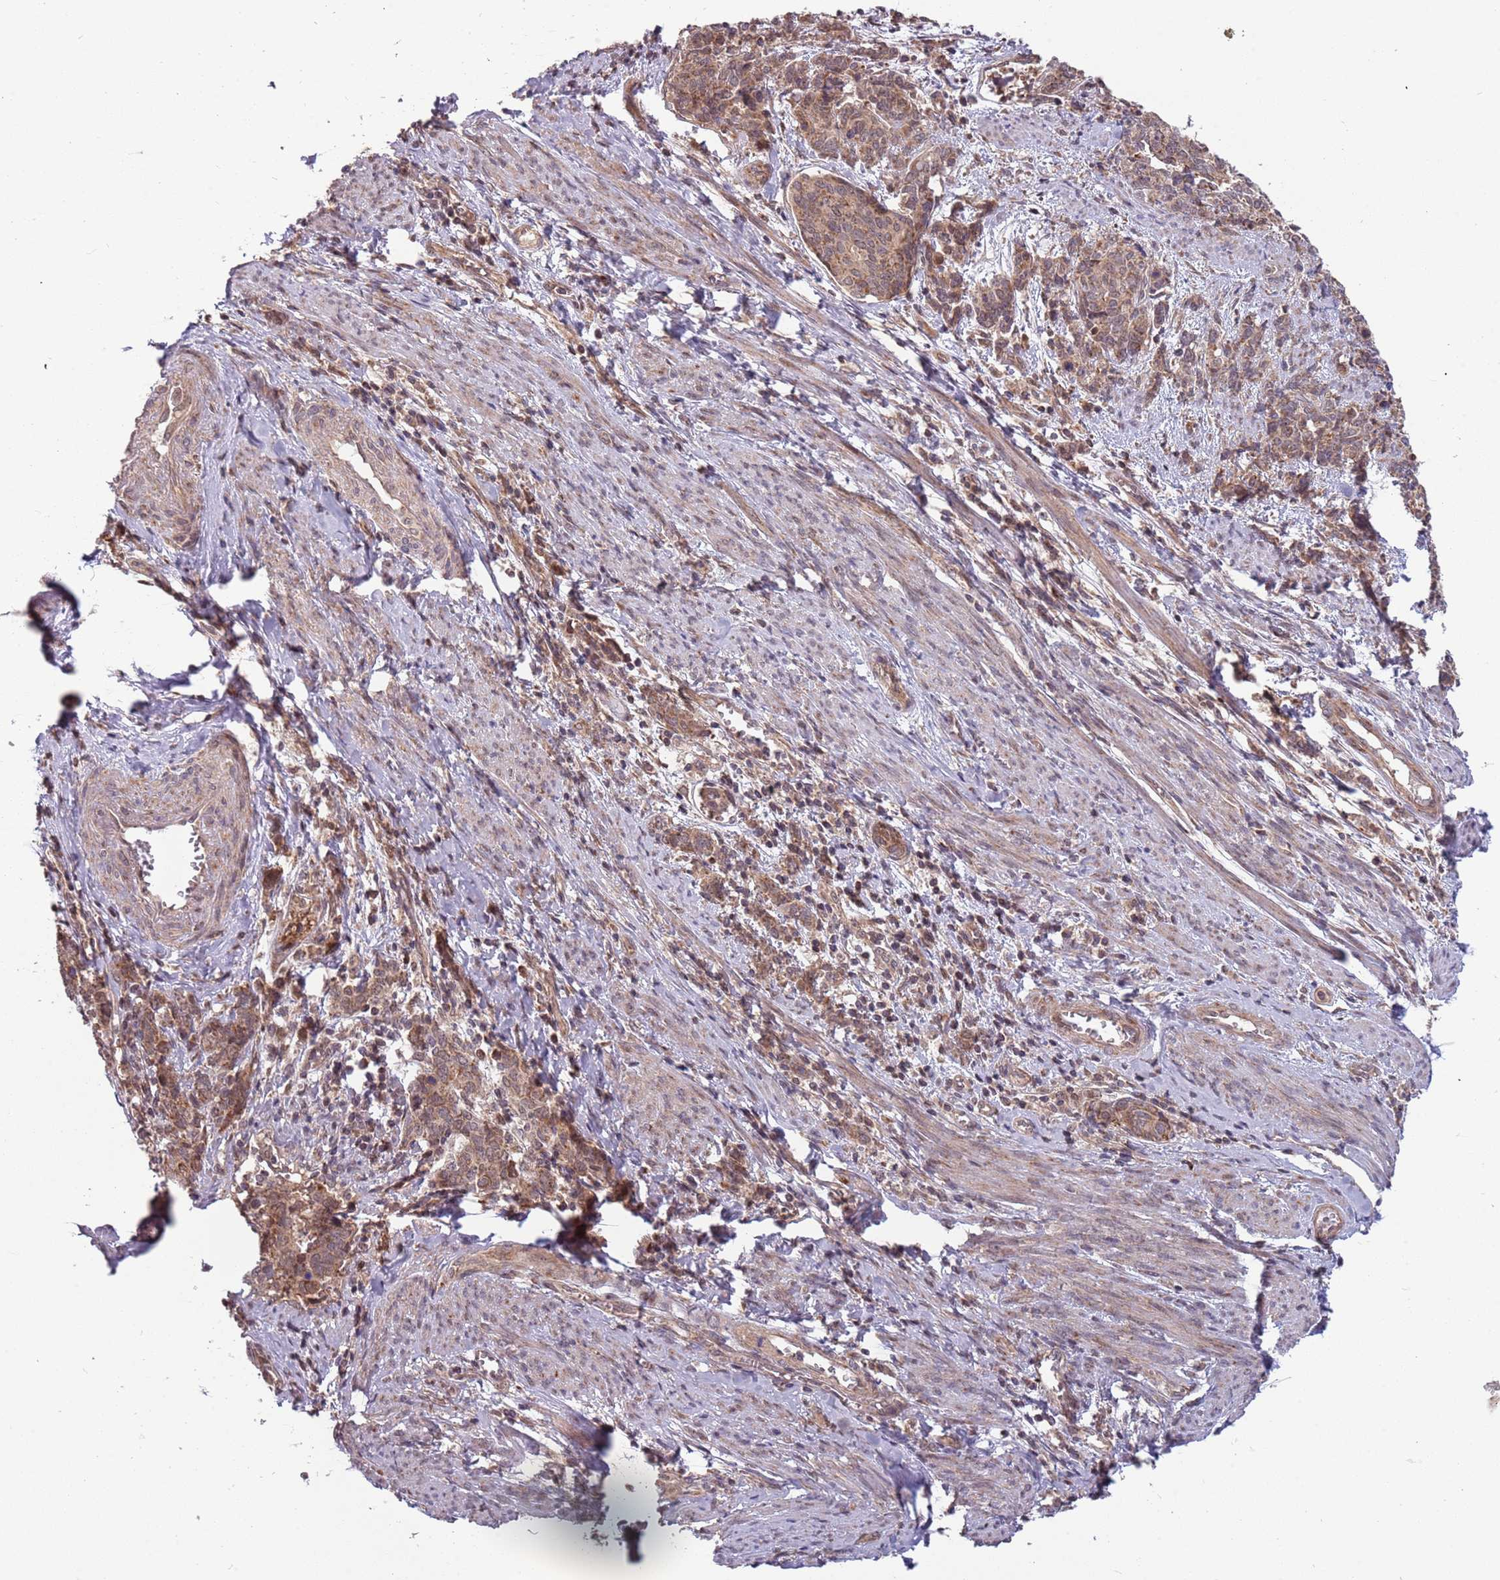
{"staining": {"intensity": "moderate", "quantity": ">75%", "location": "cytoplasmic/membranous"}, "tissue": "cervical cancer", "cell_type": "Tumor cells", "image_type": "cancer", "snomed": [{"axis": "morphology", "description": "Squamous cell carcinoma, NOS"}, {"axis": "topography", "description": "Cervix"}], "caption": "Immunohistochemistry (IHC) micrograph of squamous cell carcinoma (cervical) stained for a protein (brown), which displays medium levels of moderate cytoplasmic/membranous expression in about >75% of tumor cells.", "gene": "RNF181", "patient": {"sex": "female", "age": 60}}